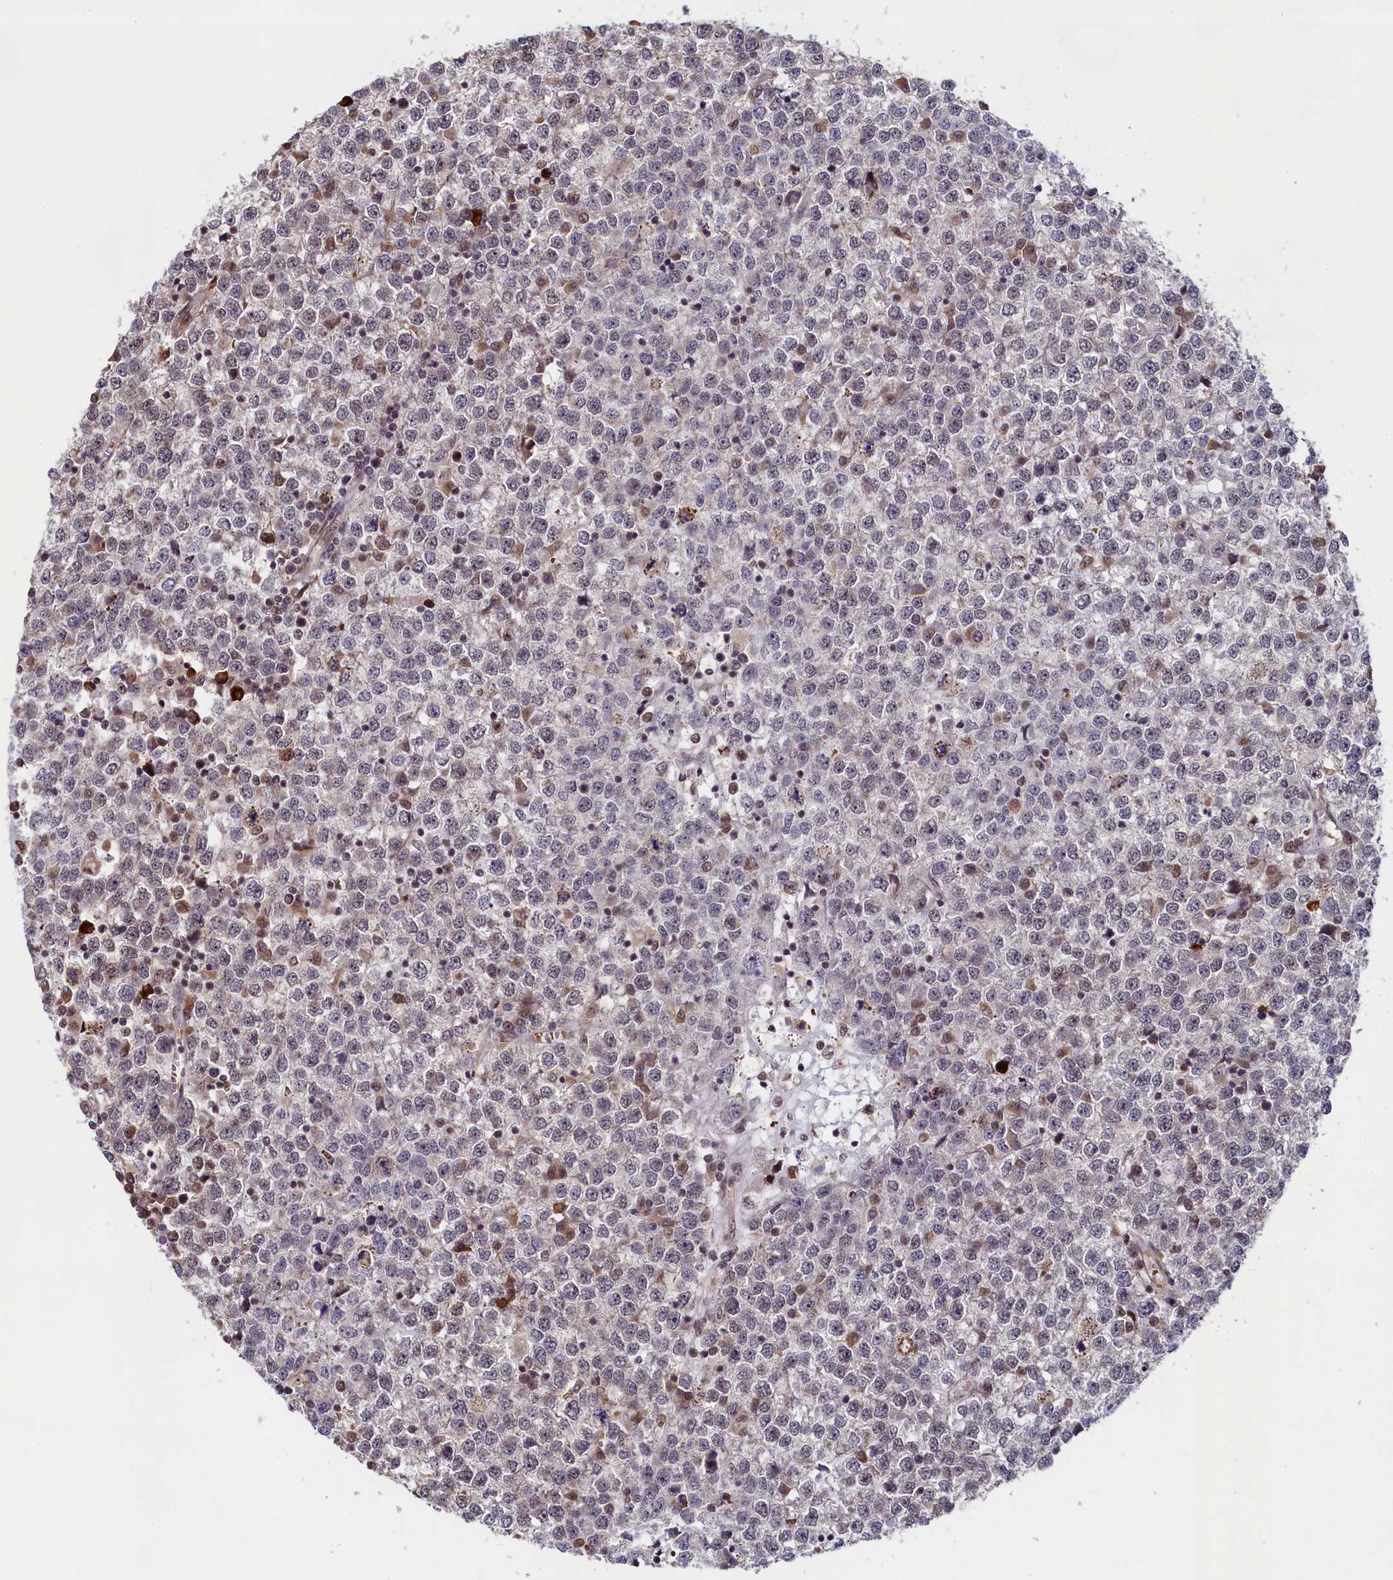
{"staining": {"intensity": "negative", "quantity": "none", "location": "none"}, "tissue": "testis cancer", "cell_type": "Tumor cells", "image_type": "cancer", "snomed": [{"axis": "morphology", "description": "Seminoma, NOS"}, {"axis": "topography", "description": "Testis"}], "caption": "An immunohistochemistry (IHC) histopathology image of testis seminoma is shown. There is no staining in tumor cells of testis seminoma.", "gene": "LEO1", "patient": {"sex": "male", "age": 65}}